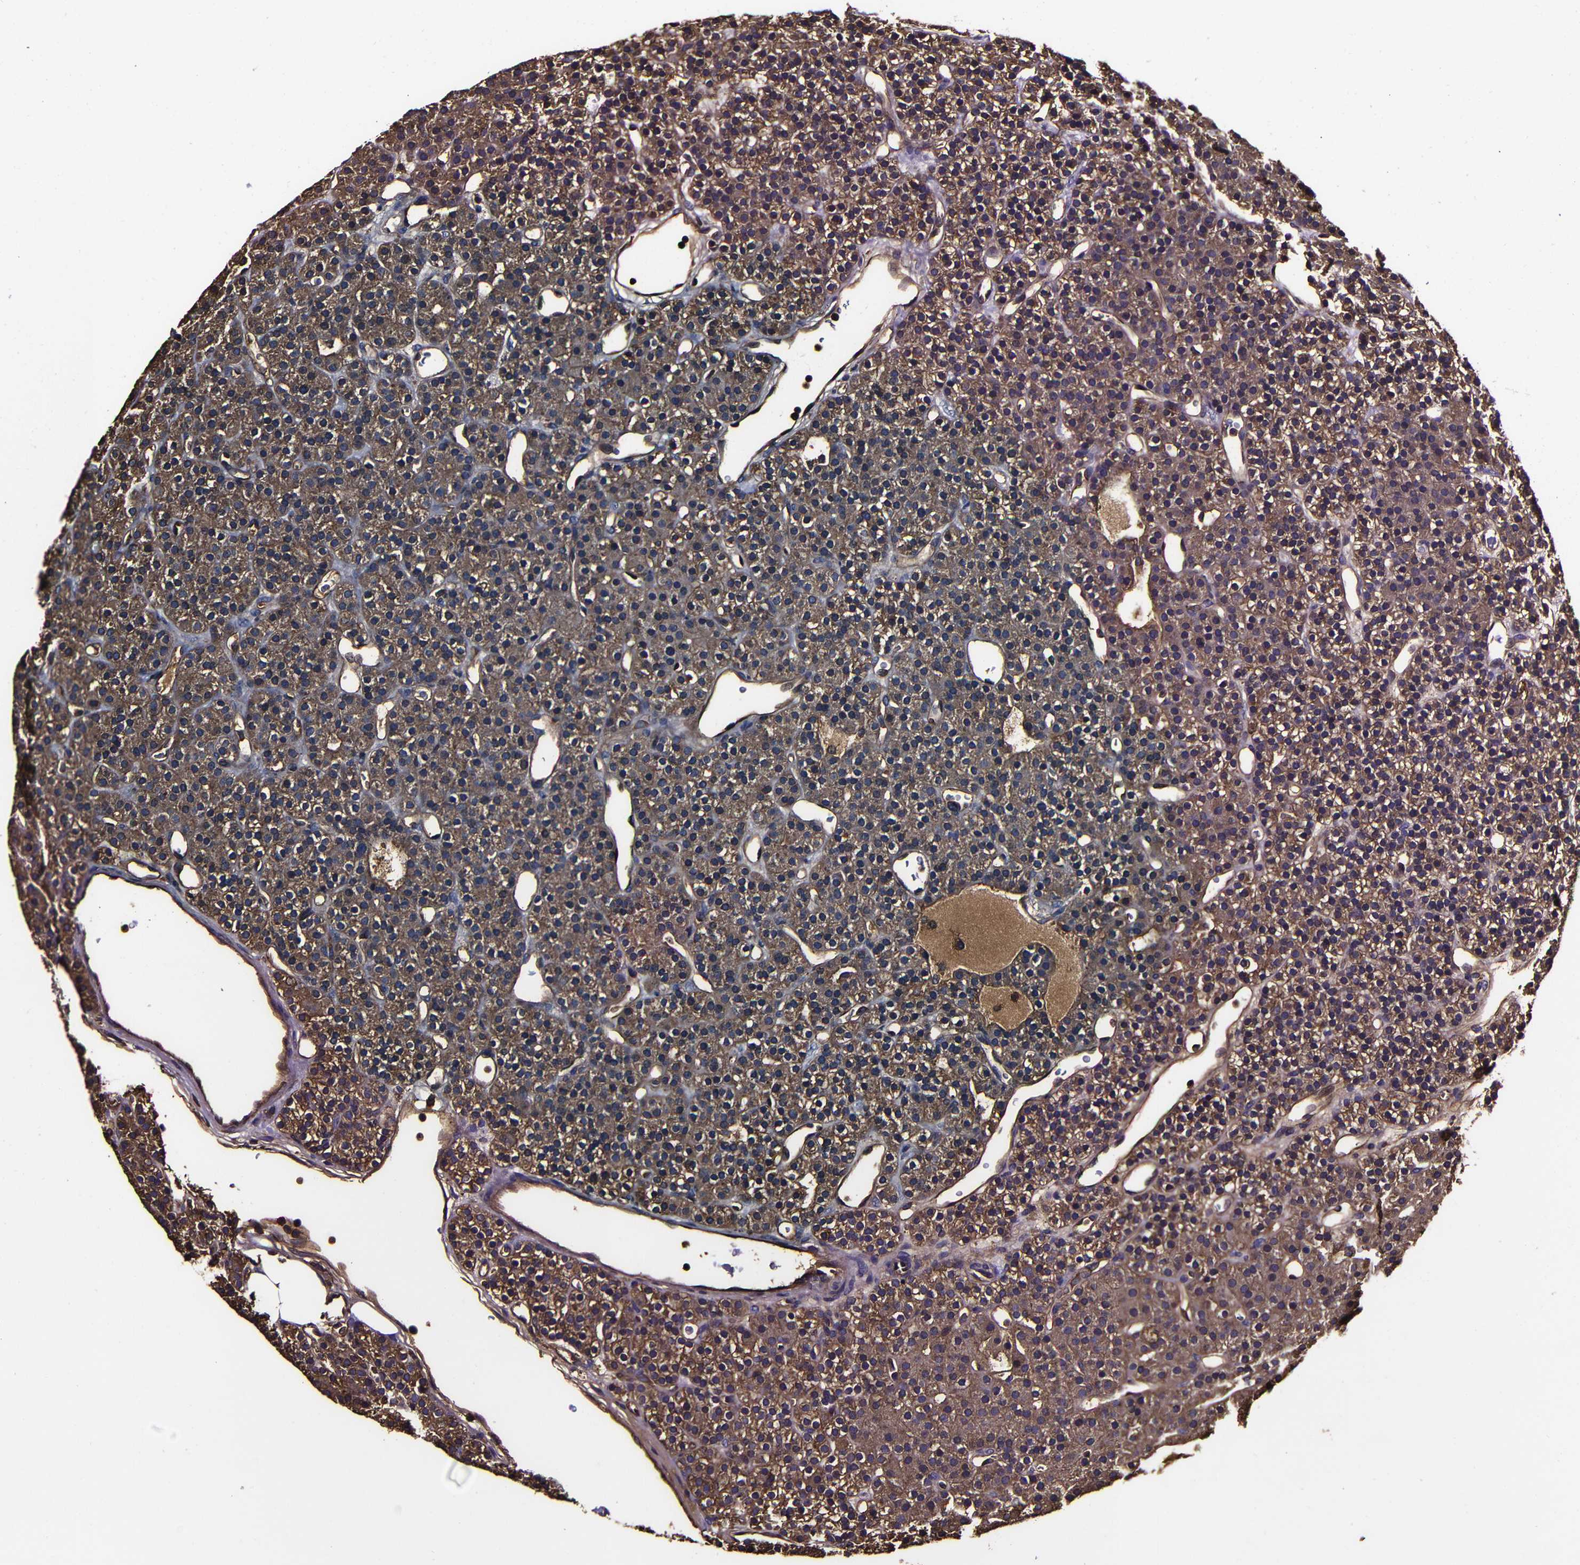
{"staining": {"intensity": "moderate", "quantity": ">75%", "location": "cytoplasmic/membranous"}, "tissue": "parathyroid gland", "cell_type": "Glandular cells", "image_type": "normal", "snomed": [{"axis": "morphology", "description": "Normal tissue, NOS"}, {"axis": "morphology", "description": "Hyperplasia, NOS"}, {"axis": "topography", "description": "Parathyroid gland"}], "caption": "Protein staining of unremarkable parathyroid gland reveals moderate cytoplasmic/membranous staining in about >75% of glandular cells. (IHC, brightfield microscopy, high magnification).", "gene": "MSN", "patient": {"sex": "male", "age": 44}}